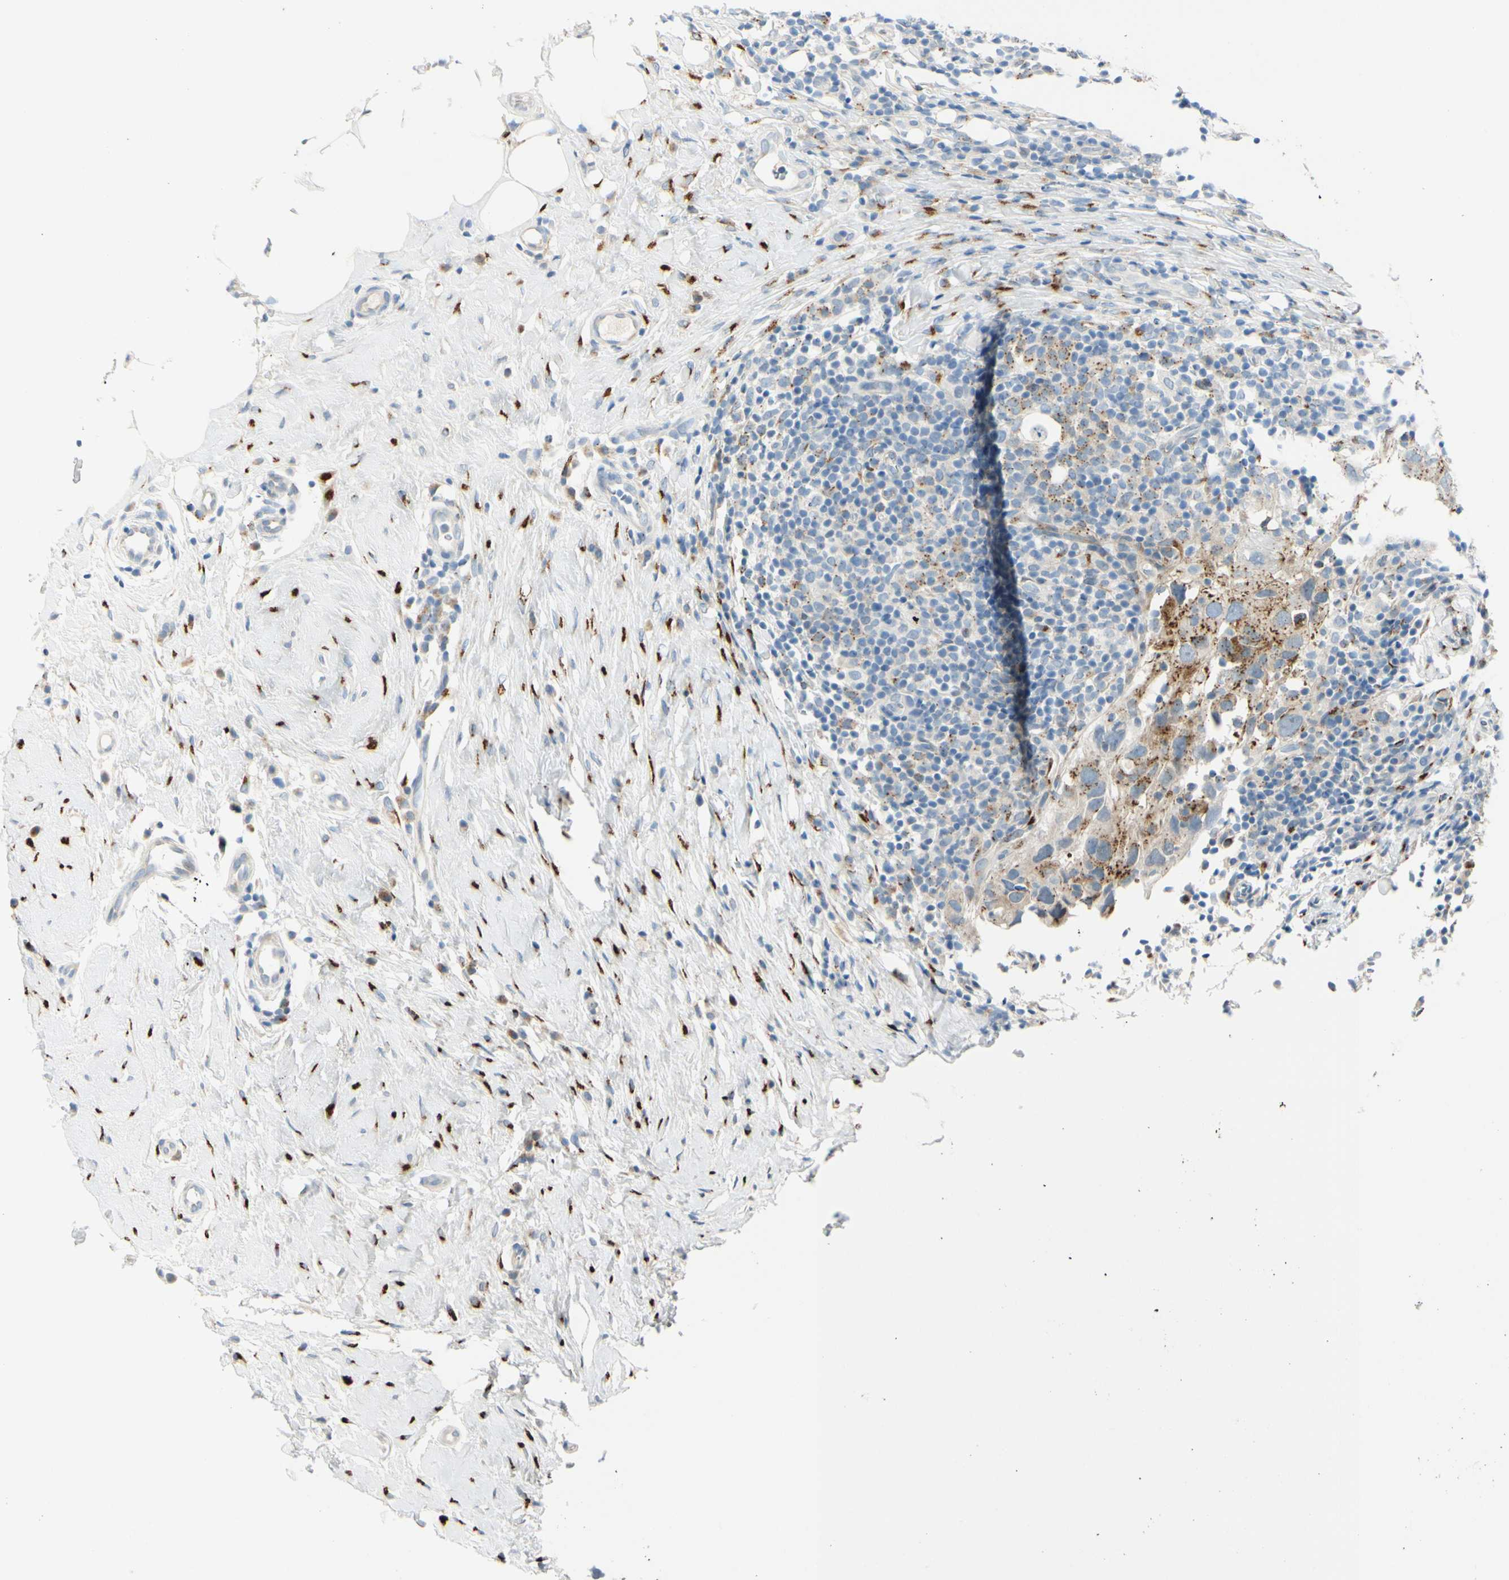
{"staining": {"intensity": "strong", "quantity": ">75%", "location": "cytoplasmic/membranous"}, "tissue": "breast cancer", "cell_type": "Tumor cells", "image_type": "cancer", "snomed": [{"axis": "morphology", "description": "Duct carcinoma"}, {"axis": "topography", "description": "Breast"}], "caption": "Protein analysis of breast intraductal carcinoma tissue exhibits strong cytoplasmic/membranous positivity in about >75% of tumor cells.", "gene": "GALNT5", "patient": {"sex": "female", "age": 37}}